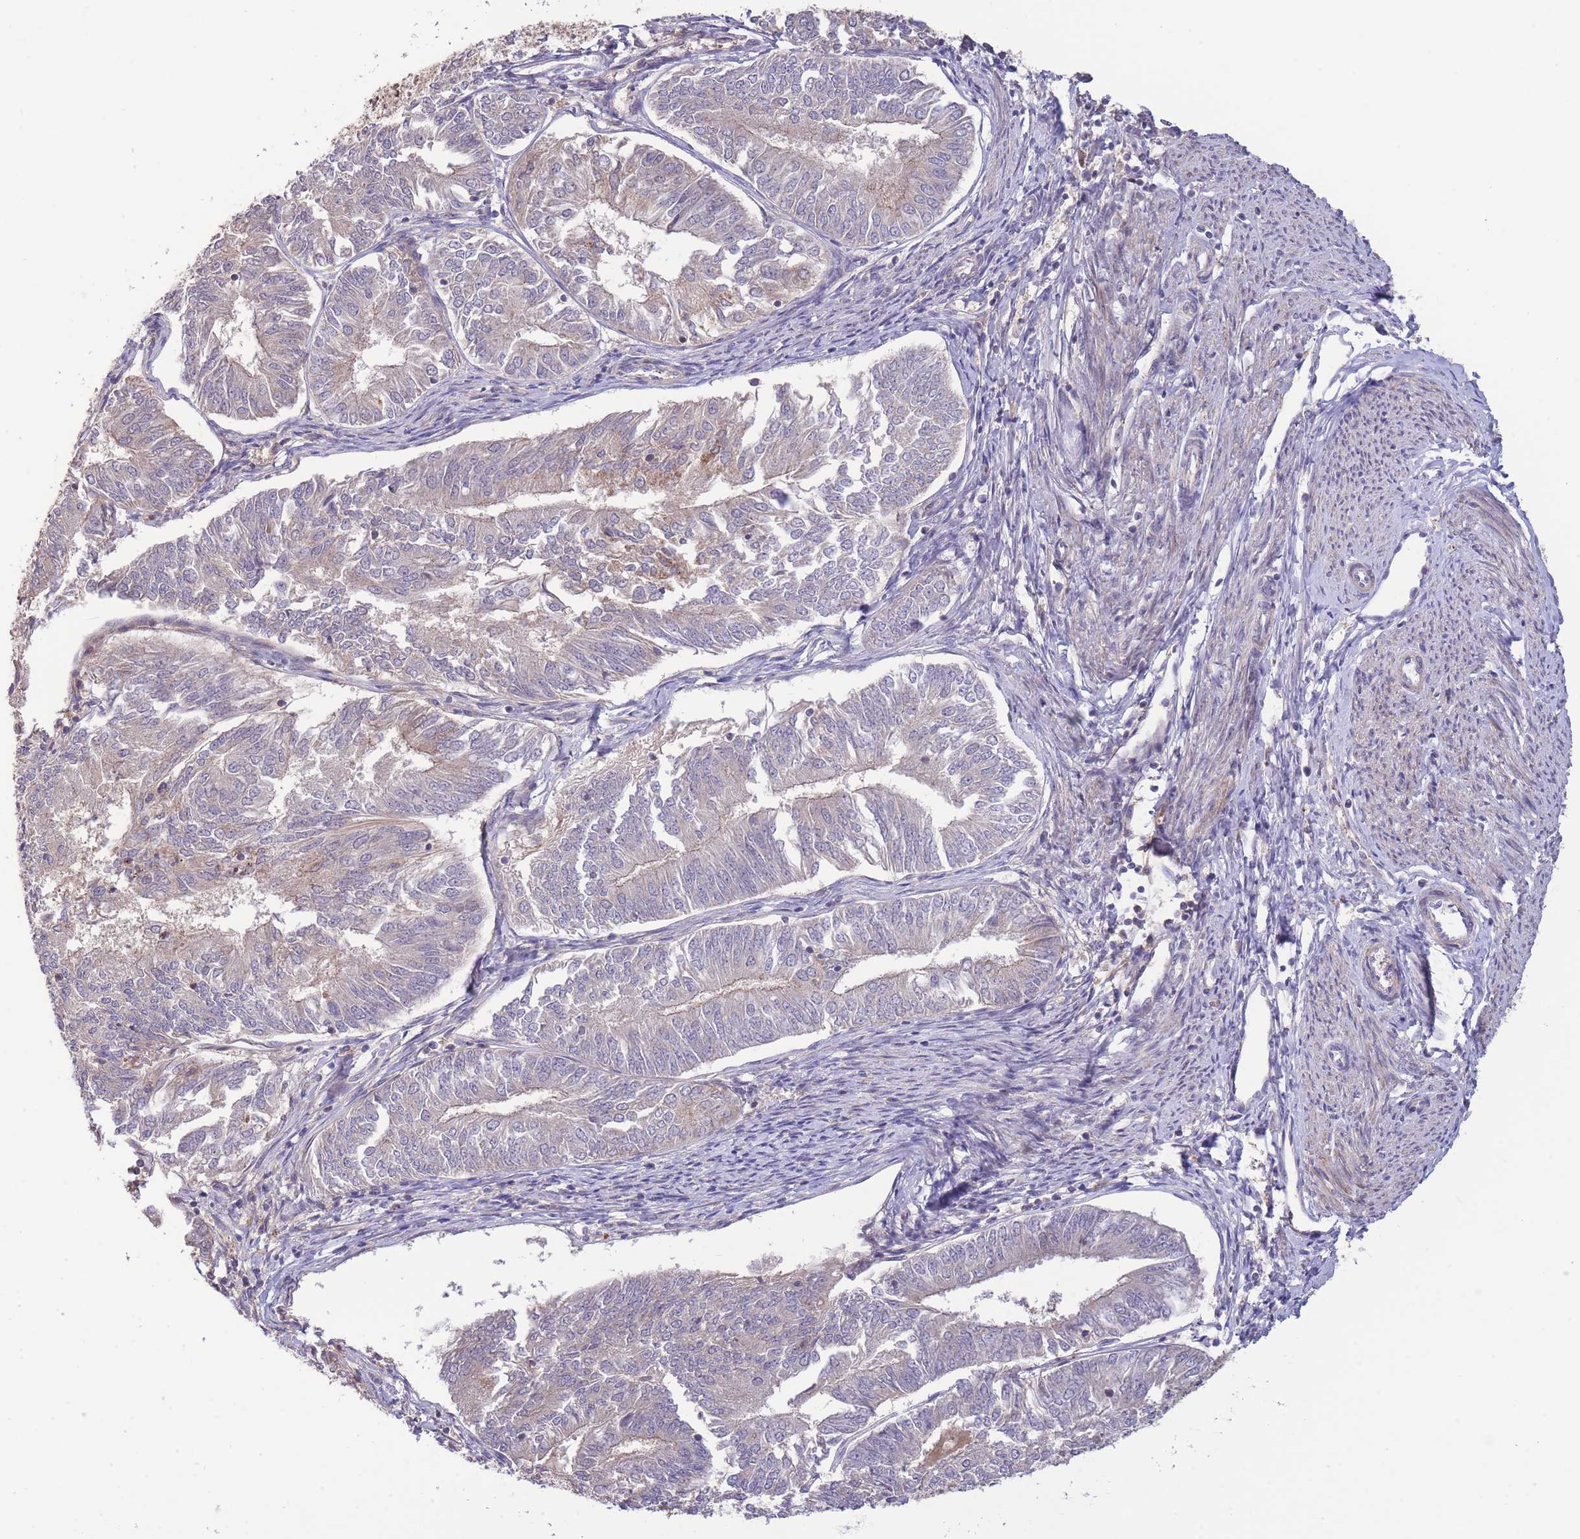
{"staining": {"intensity": "weak", "quantity": "<25%", "location": "cytoplasmic/membranous"}, "tissue": "endometrial cancer", "cell_type": "Tumor cells", "image_type": "cancer", "snomed": [{"axis": "morphology", "description": "Adenocarcinoma, NOS"}, {"axis": "topography", "description": "Endometrium"}], "caption": "Endometrial cancer (adenocarcinoma) stained for a protein using immunohistochemistry (IHC) displays no staining tumor cells.", "gene": "ZNF304", "patient": {"sex": "female", "age": 58}}